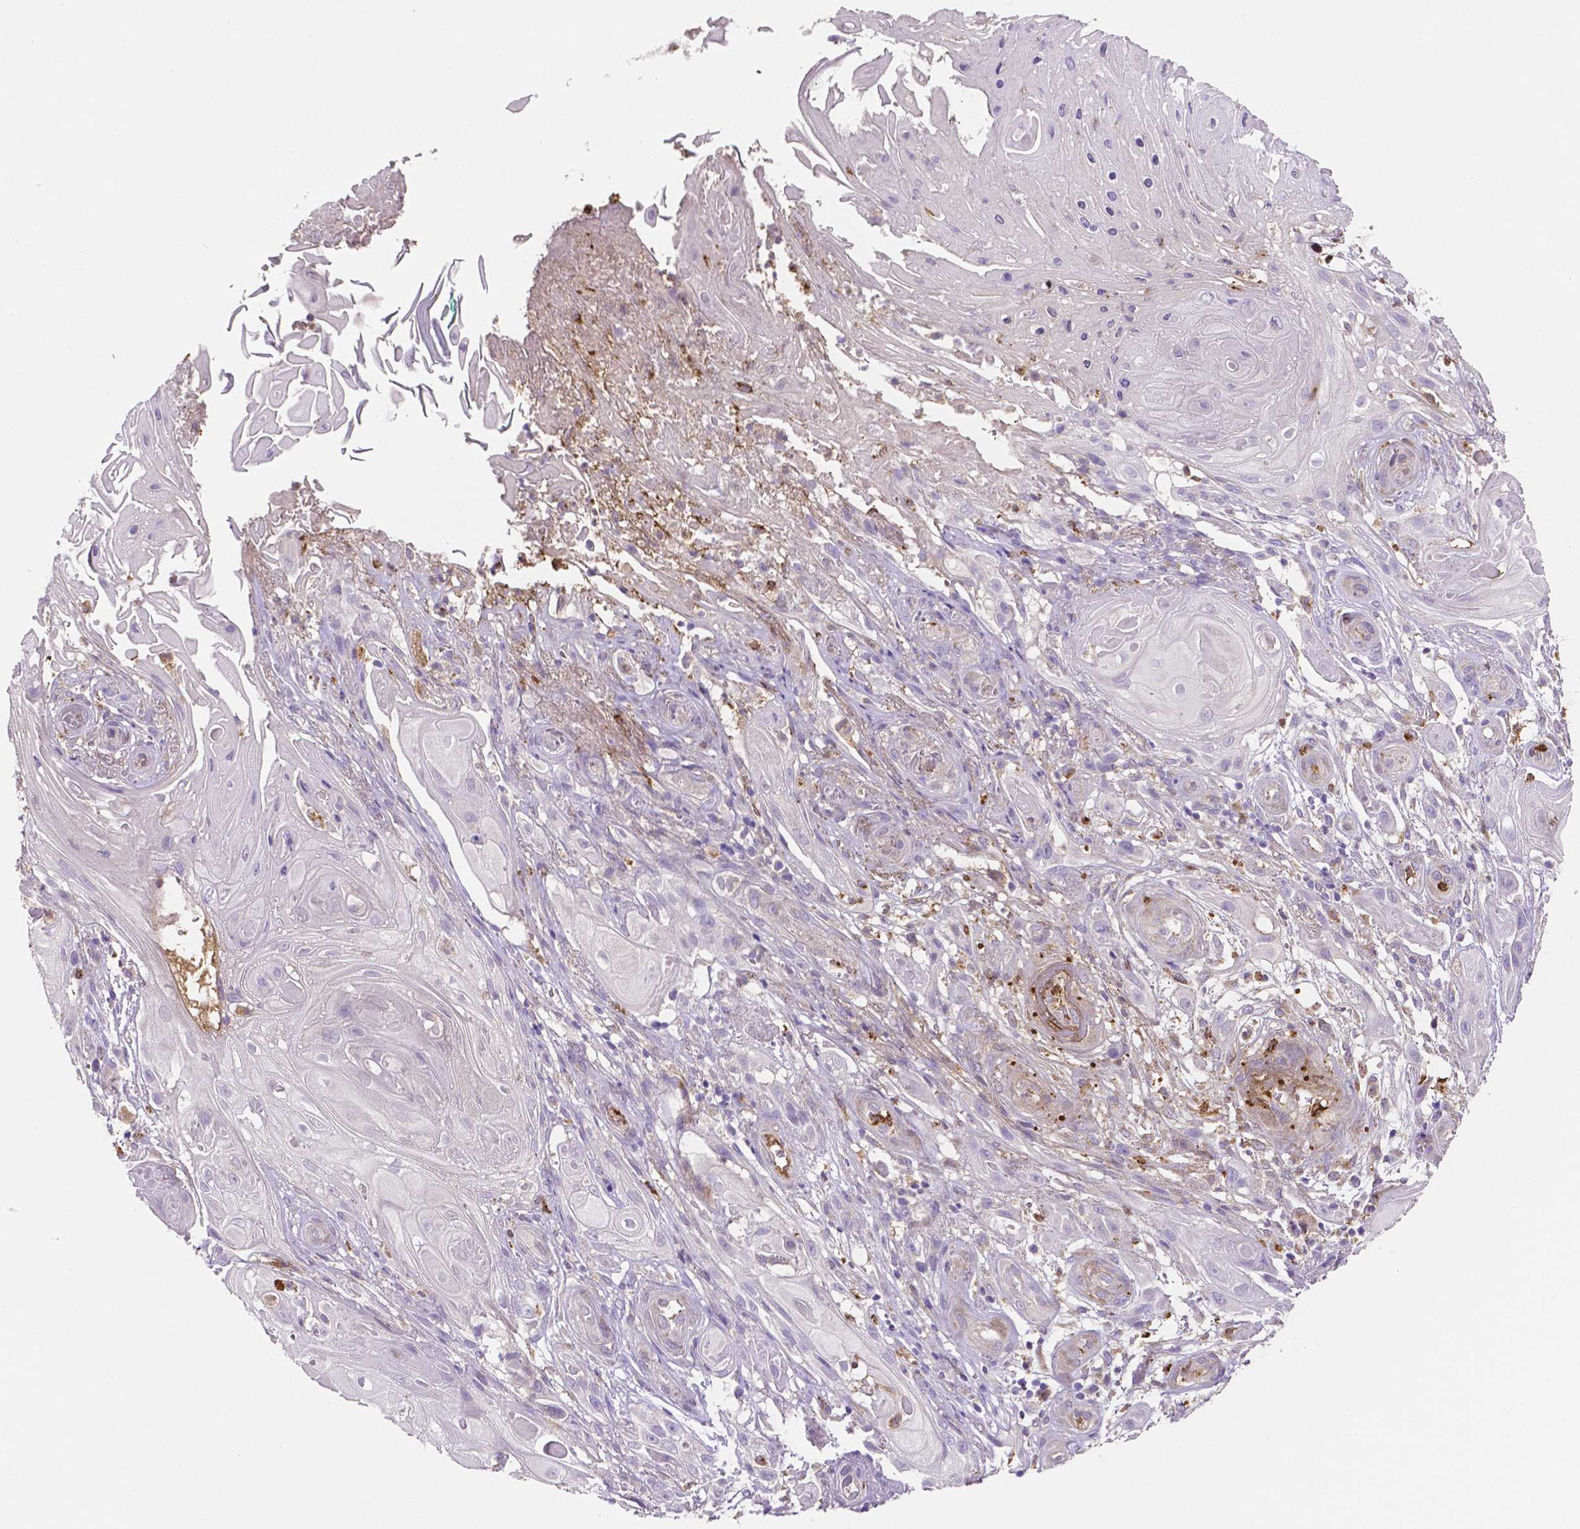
{"staining": {"intensity": "negative", "quantity": "none", "location": "none"}, "tissue": "skin cancer", "cell_type": "Tumor cells", "image_type": "cancer", "snomed": [{"axis": "morphology", "description": "Squamous cell carcinoma, NOS"}, {"axis": "topography", "description": "Skin"}], "caption": "High magnification brightfield microscopy of squamous cell carcinoma (skin) stained with DAB (3,3'-diaminobenzidine) (brown) and counterstained with hematoxylin (blue): tumor cells show no significant expression.", "gene": "MMP9", "patient": {"sex": "male", "age": 62}}